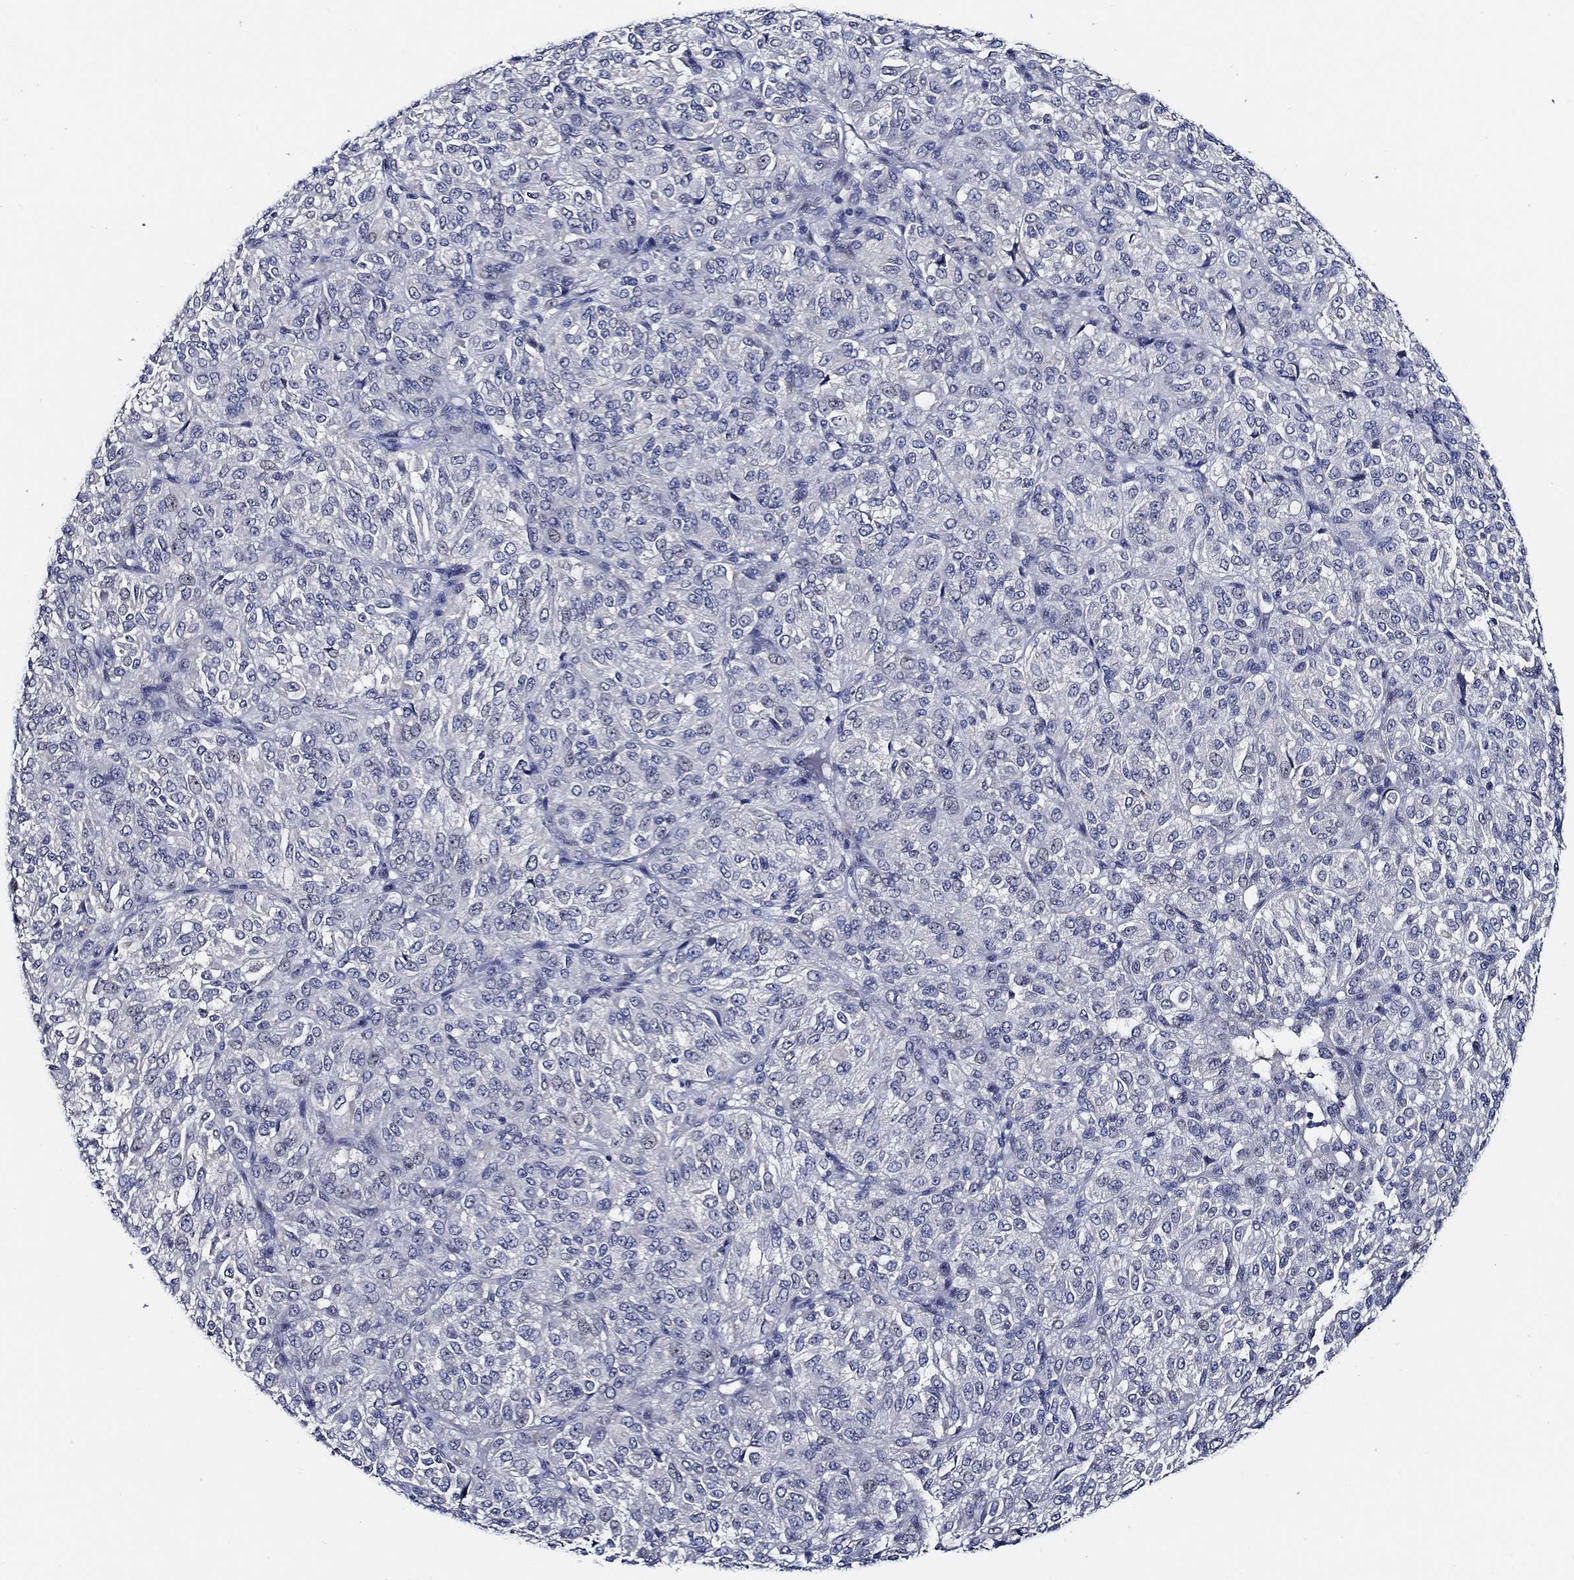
{"staining": {"intensity": "negative", "quantity": "none", "location": "none"}, "tissue": "melanoma", "cell_type": "Tumor cells", "image_type": "cancer", "snomed": [{"axis": "morphology", "description": "Malignant melanoma, Metastatic site"}, {"axis": "topography", "description": "Brain"}], "caption": "The micrograph shows no significant staining in tumor cells of melanoma. (DAB immunohistochemistry with hematoxylin counter stain).", "gene": "C8orf48", "patient": {"sex": "female", "age": 56}}